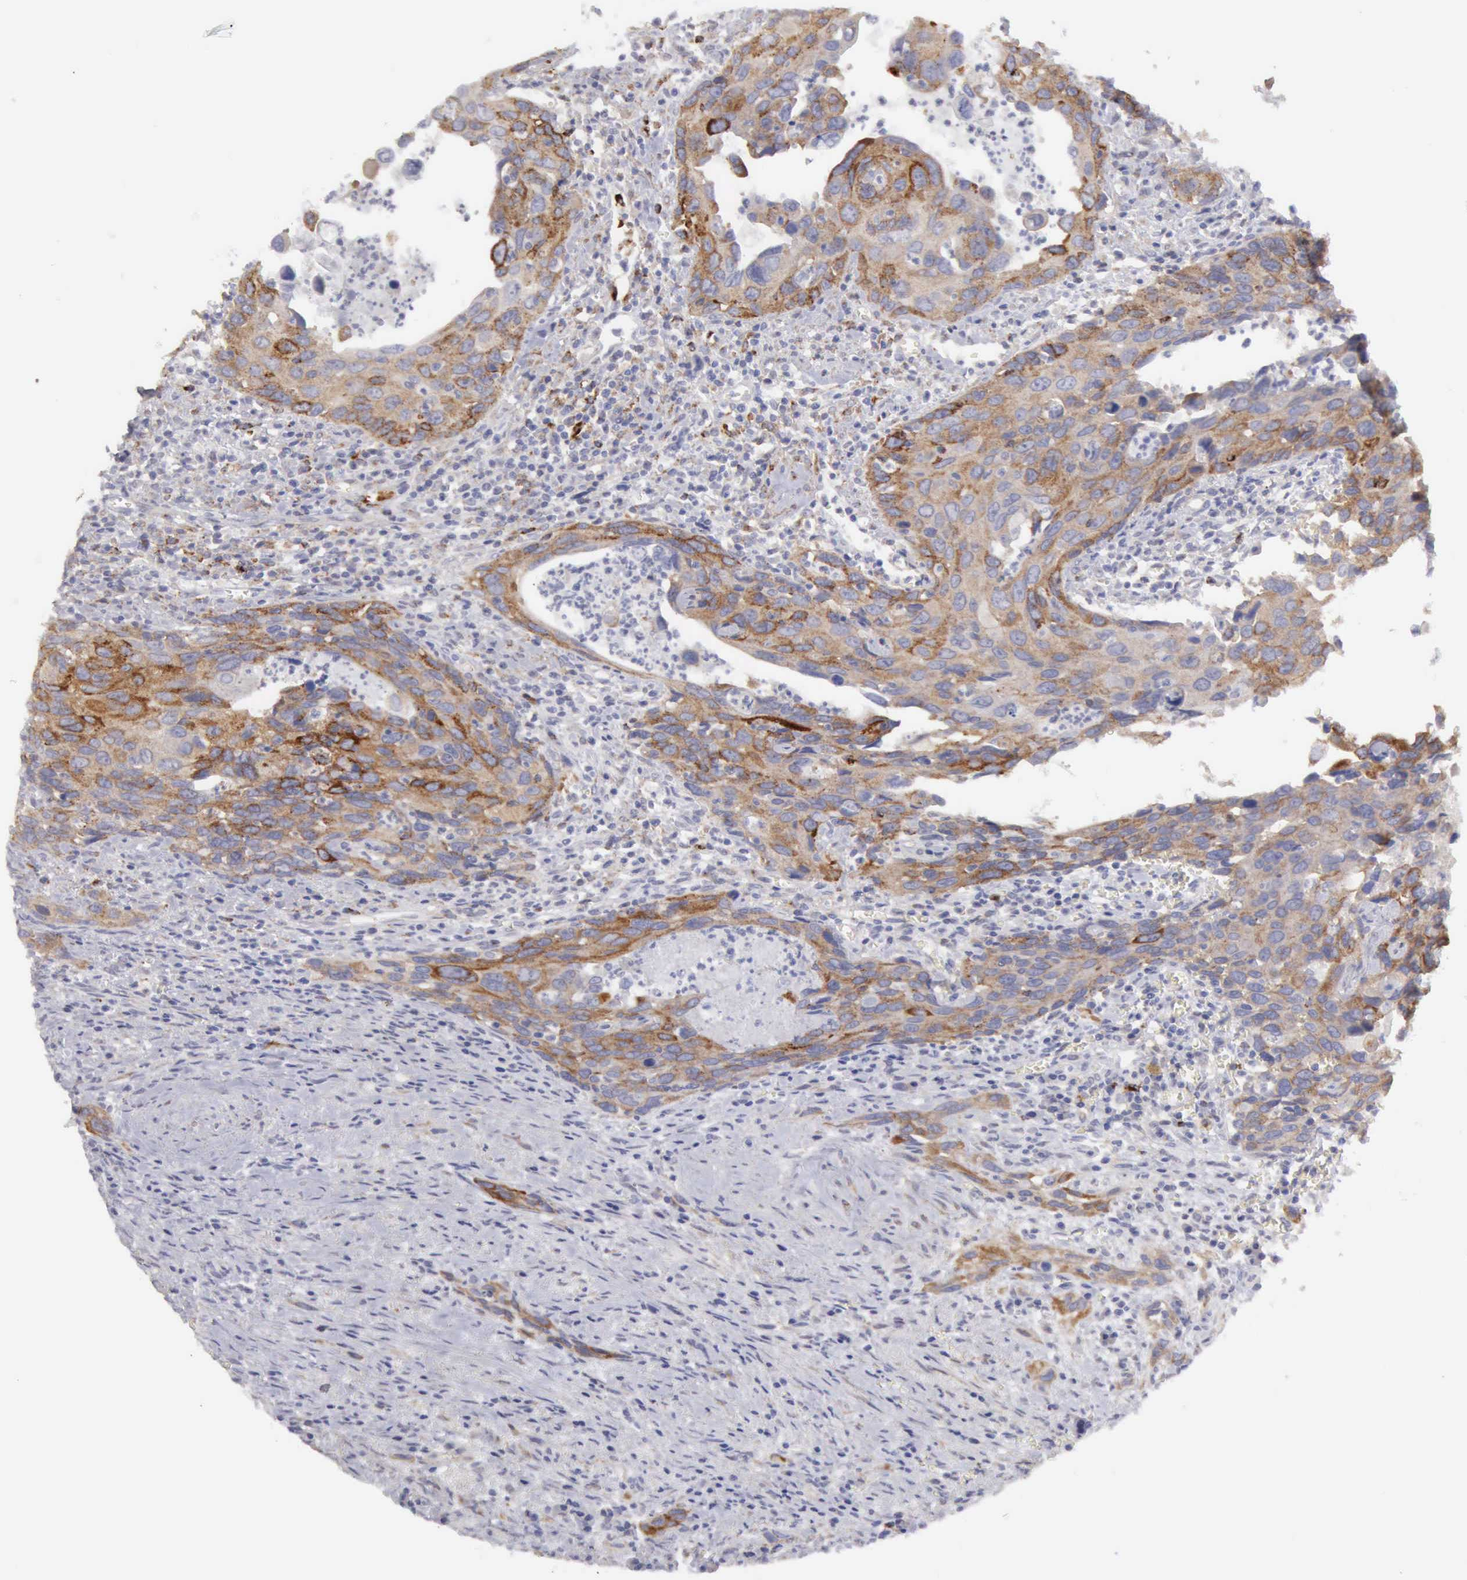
{"staining": {"intensity": "moderate", "quantity": ">75%", "location": "cytoplasmic/membranous"}, "tissue": "urothelial cancer", "cell_type": "Tumor cells", "image_type": "cancer", "snomed": [{"axis": "morphology", "description": "Urothelial carcinoma, High grade"}, {"axis": "topography", "description": "Urinary bladder"}], "caption": "Protein expression analysis of human high-grade urothelial carcinoma reveals moderate cytoplasmic/membranous expression in approximately >75% of tumor cells. The staining was performed using DAB, with brown indicating positive protein expression. Nuclei are stained blue with hematoxylin.", "gene": "TFRC", "patient": {"sex": "male", "age": 71}}